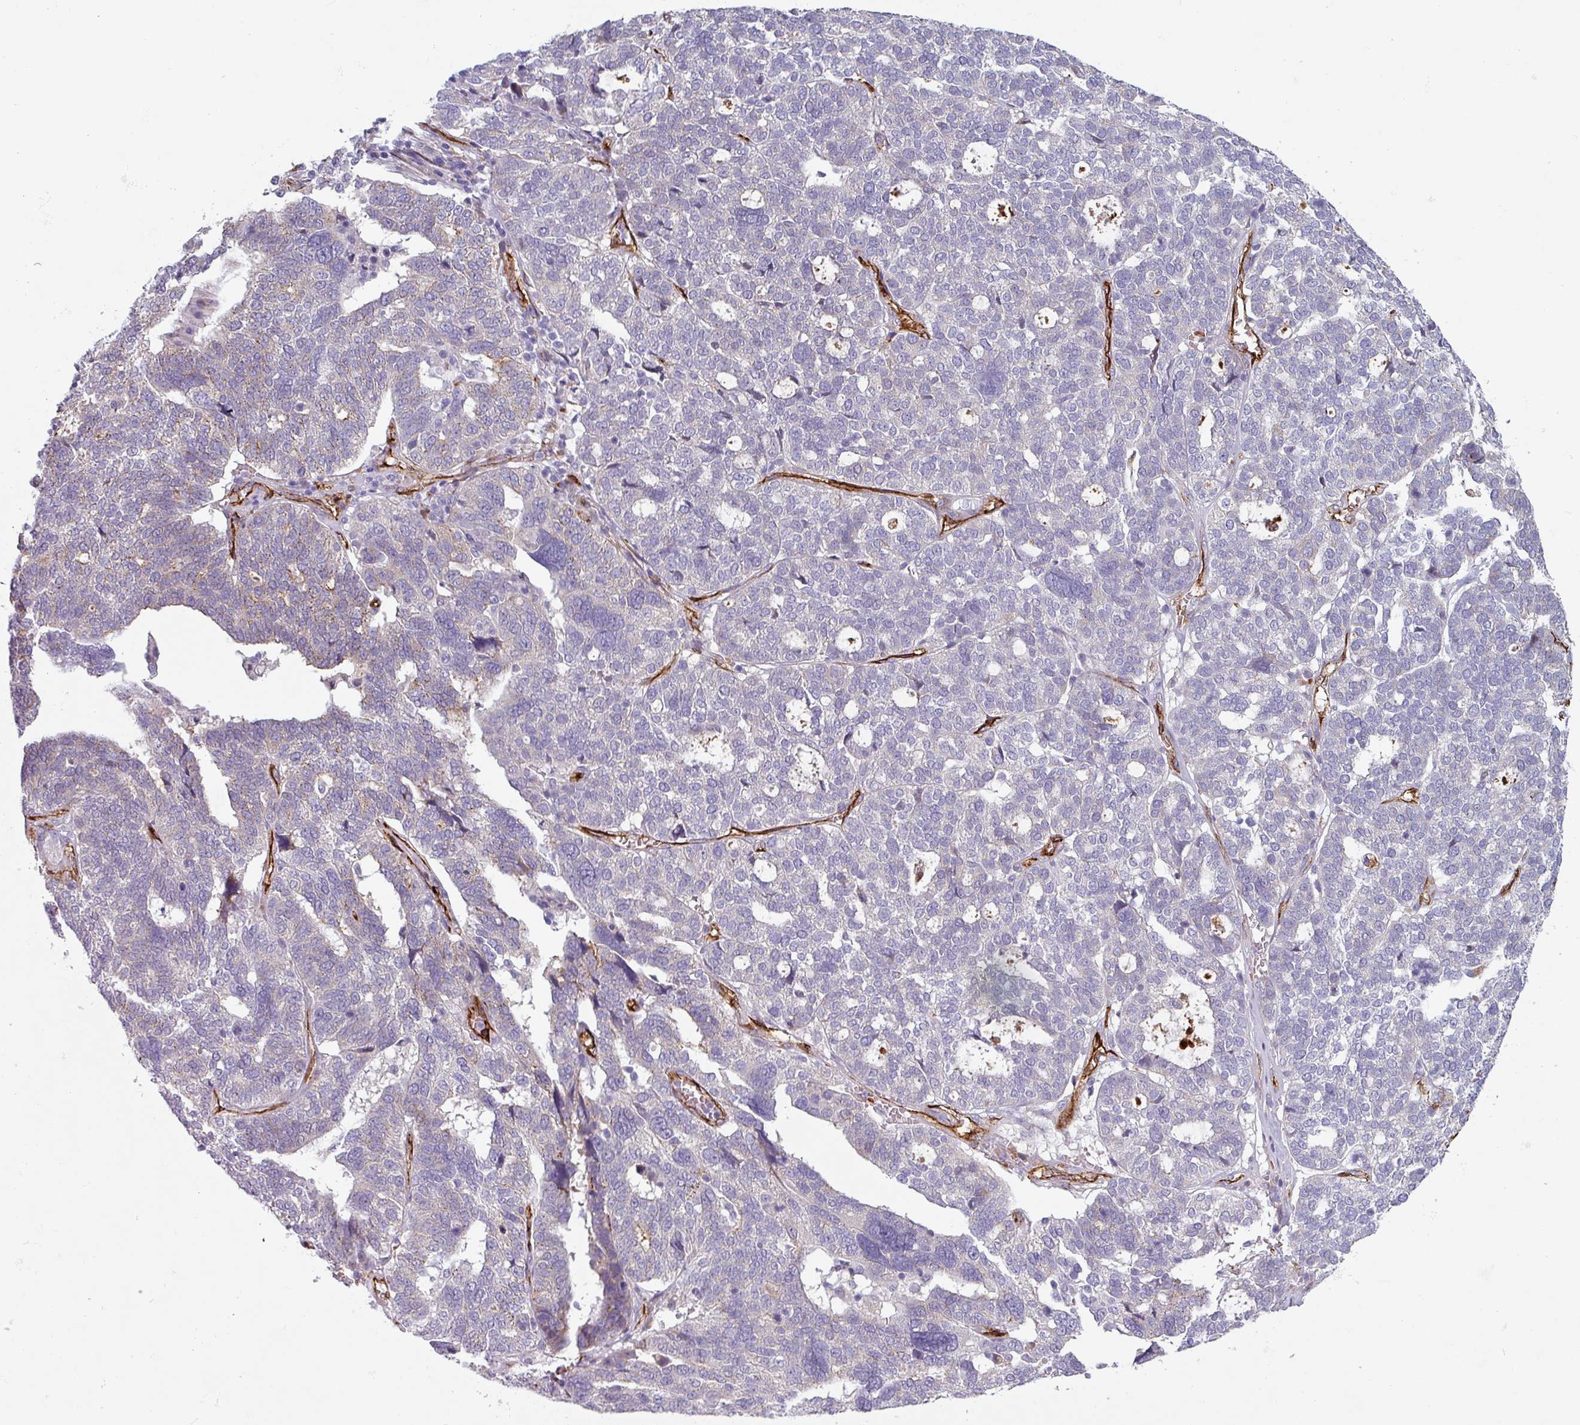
{"staining": {"intensity": "moderate", "quantity": "<25%", "location": "cytoplasmic/membranous"}, "tissue": "ovarian cancer", "cell_type": "Tumor cells", "image_type": "cancer", "snomed": [{"axis": "morphology", "description": "Cystadenocarcinoma, serous, NOS"}, {"axis": "topography", "description": "Ovary"}], "caption": "Brown immunohistochemical staining in human ovarian serous cystadenocarcinoma shows moderate cytoplasmic/membranous positivity in approximately <25% of tumor cells.", "gene": "PRODH2", "patient": {"sex": "female", "age": 59}}